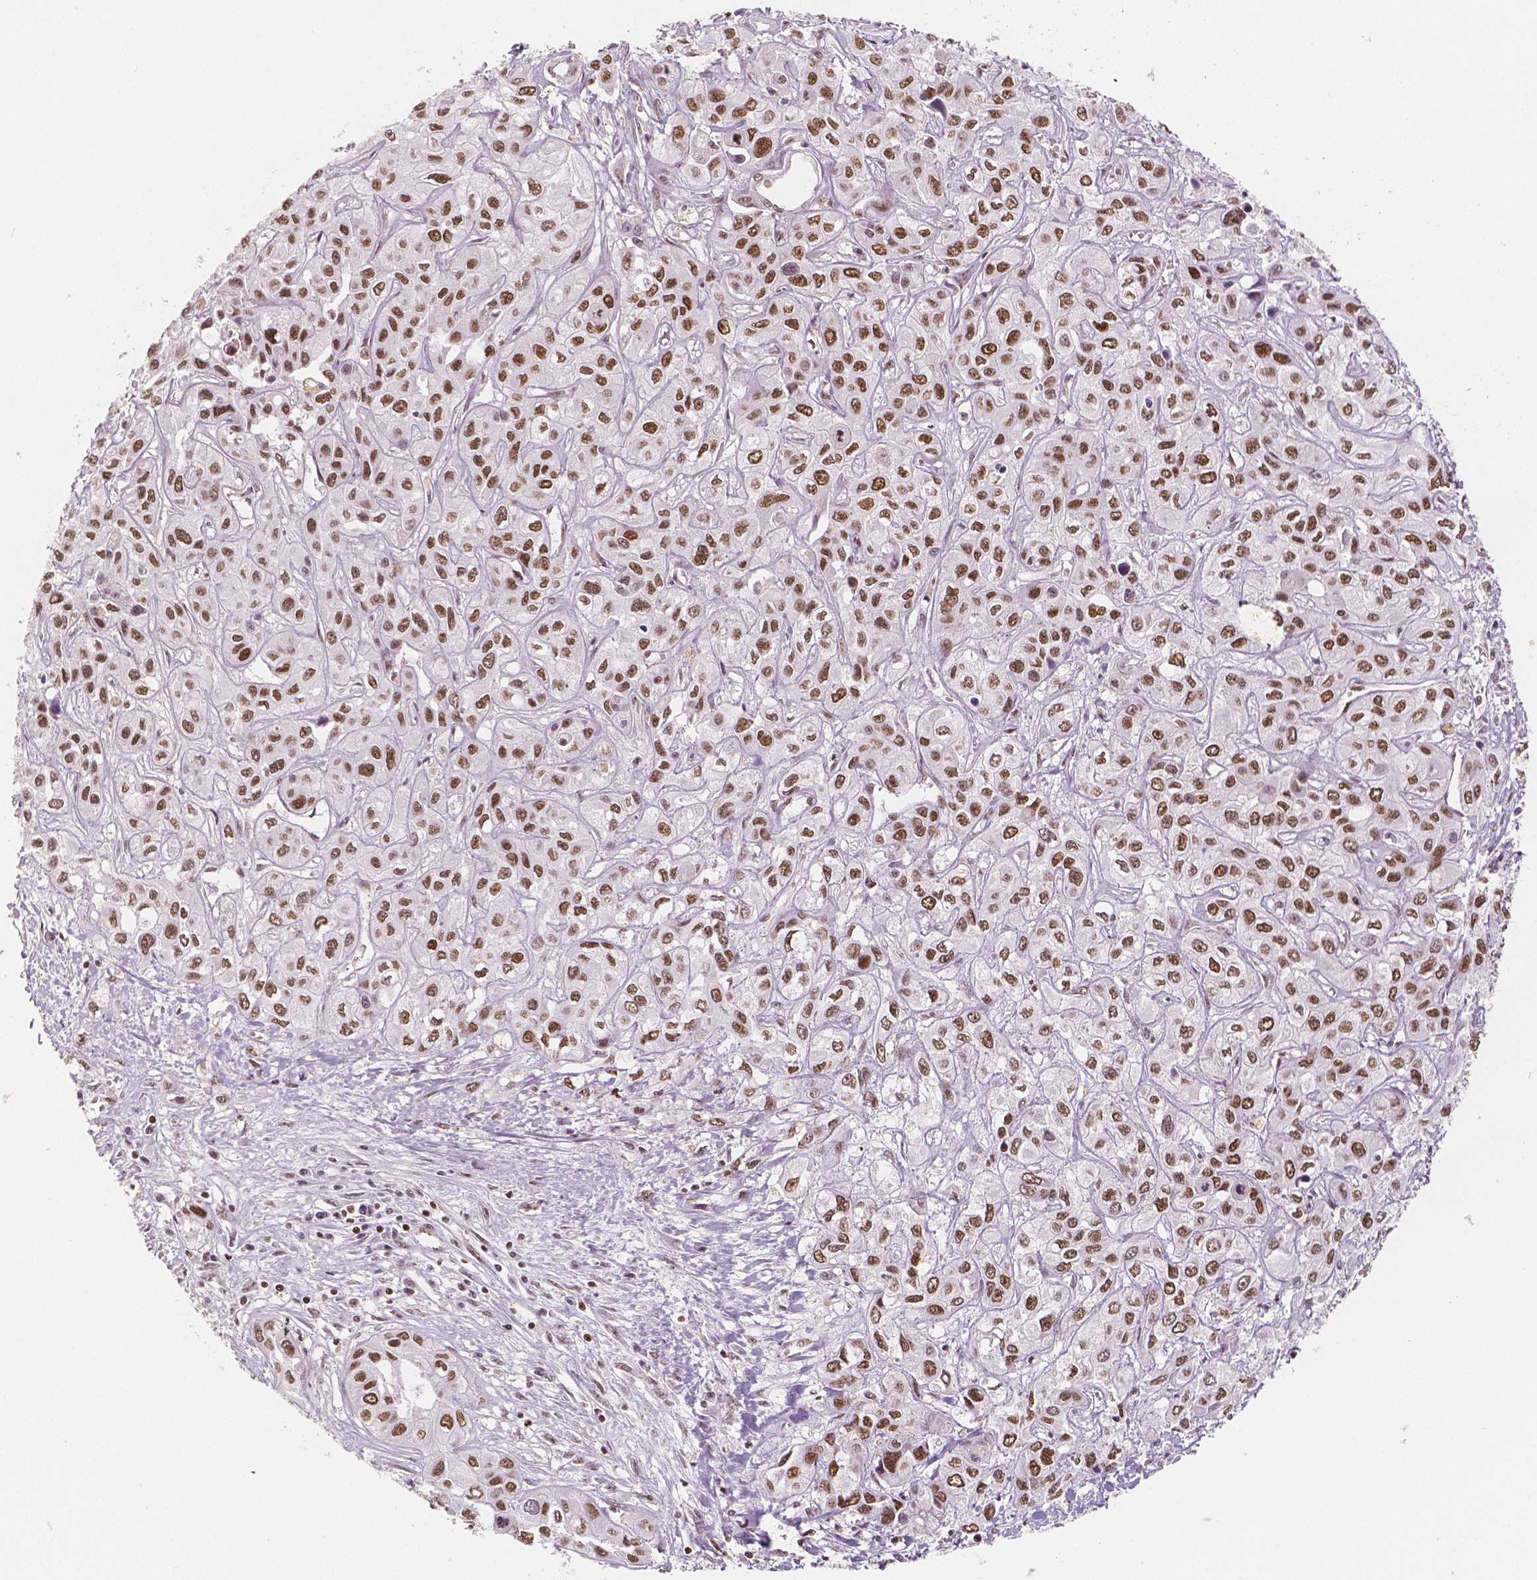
{"staining": {"intensity": "moderate", "quantity": ">75%", "location": "nuclear"}, "tissue": "liver cancer", "cell_type": "Tumor cells", "image_type": "cancer", "snomed": [{"axis": "morphology", "description": "Cholangiocarcinoma"}, {"axis": "topography", "description": "Liver"}], "caption": "The histopathology image demonstrates immunohistochemical staining of liver cancer. There is moderate nuclear staining is appreciated in approximately >75% of tumor cells.", "gene": "HDAC1", "patient": {"sex": "female", "age": 66}}